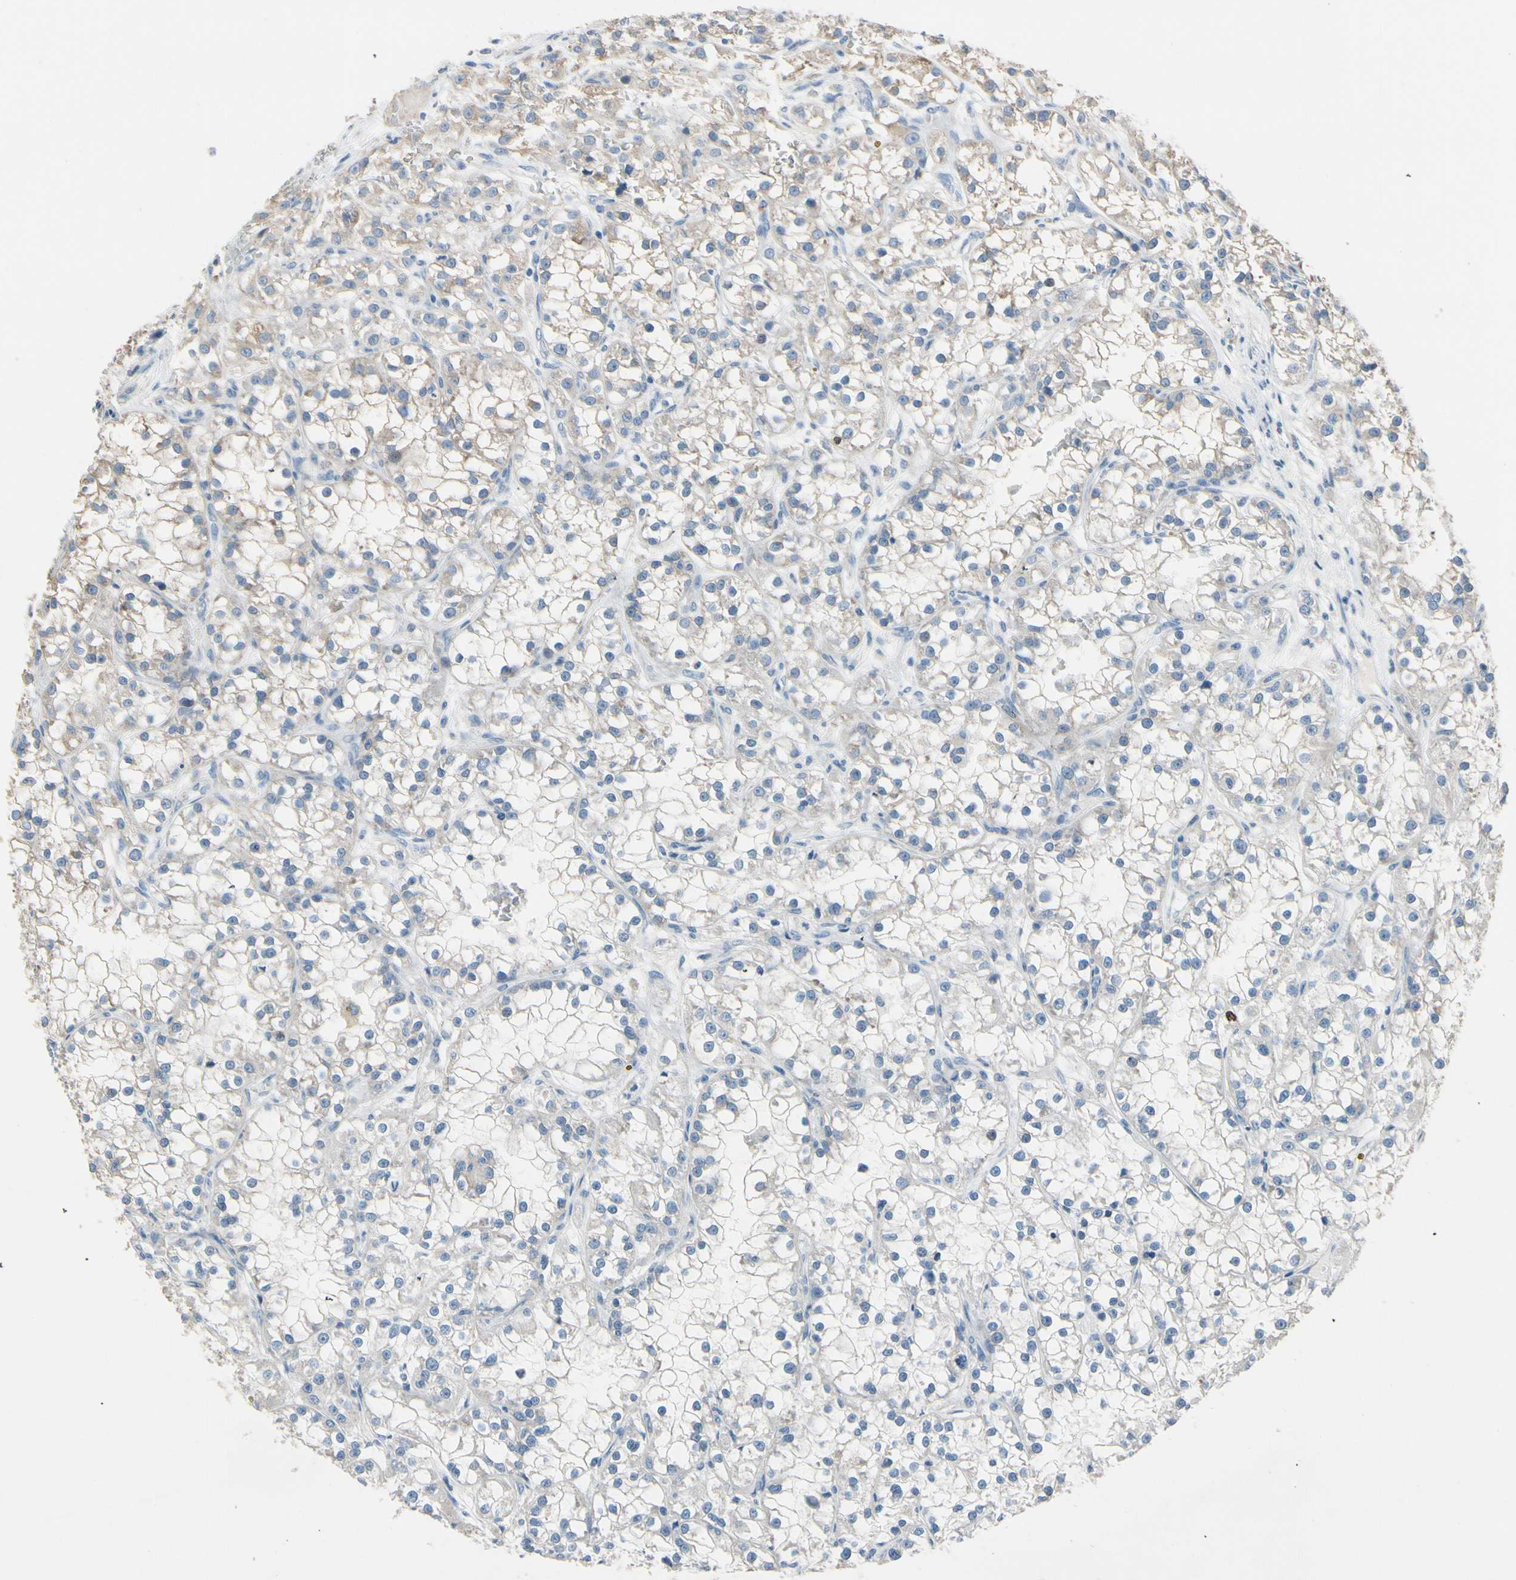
{"staining": {"intensity": "weak", "quantity": "25%-75%", "location": "cytoplasmic/membranous"}, "tissue": "renal cancer", "cell_type": "Tumor cells", "image_type": "cancer", "snomed": [{"axis": "morphology", "description": "Adenocarcinoma, NOS"}, {"axis": "topography", "description": "Kidney"}], "caption": "Immunohistochemical staining of human renal cancer (adenocarcinoma) shows low levels of weak cytoplasmic/membranous positivity in about 25%-75% of tumor cells.", "gene": "CKAP2", "patient": {"sex": "female", "age": 52}}